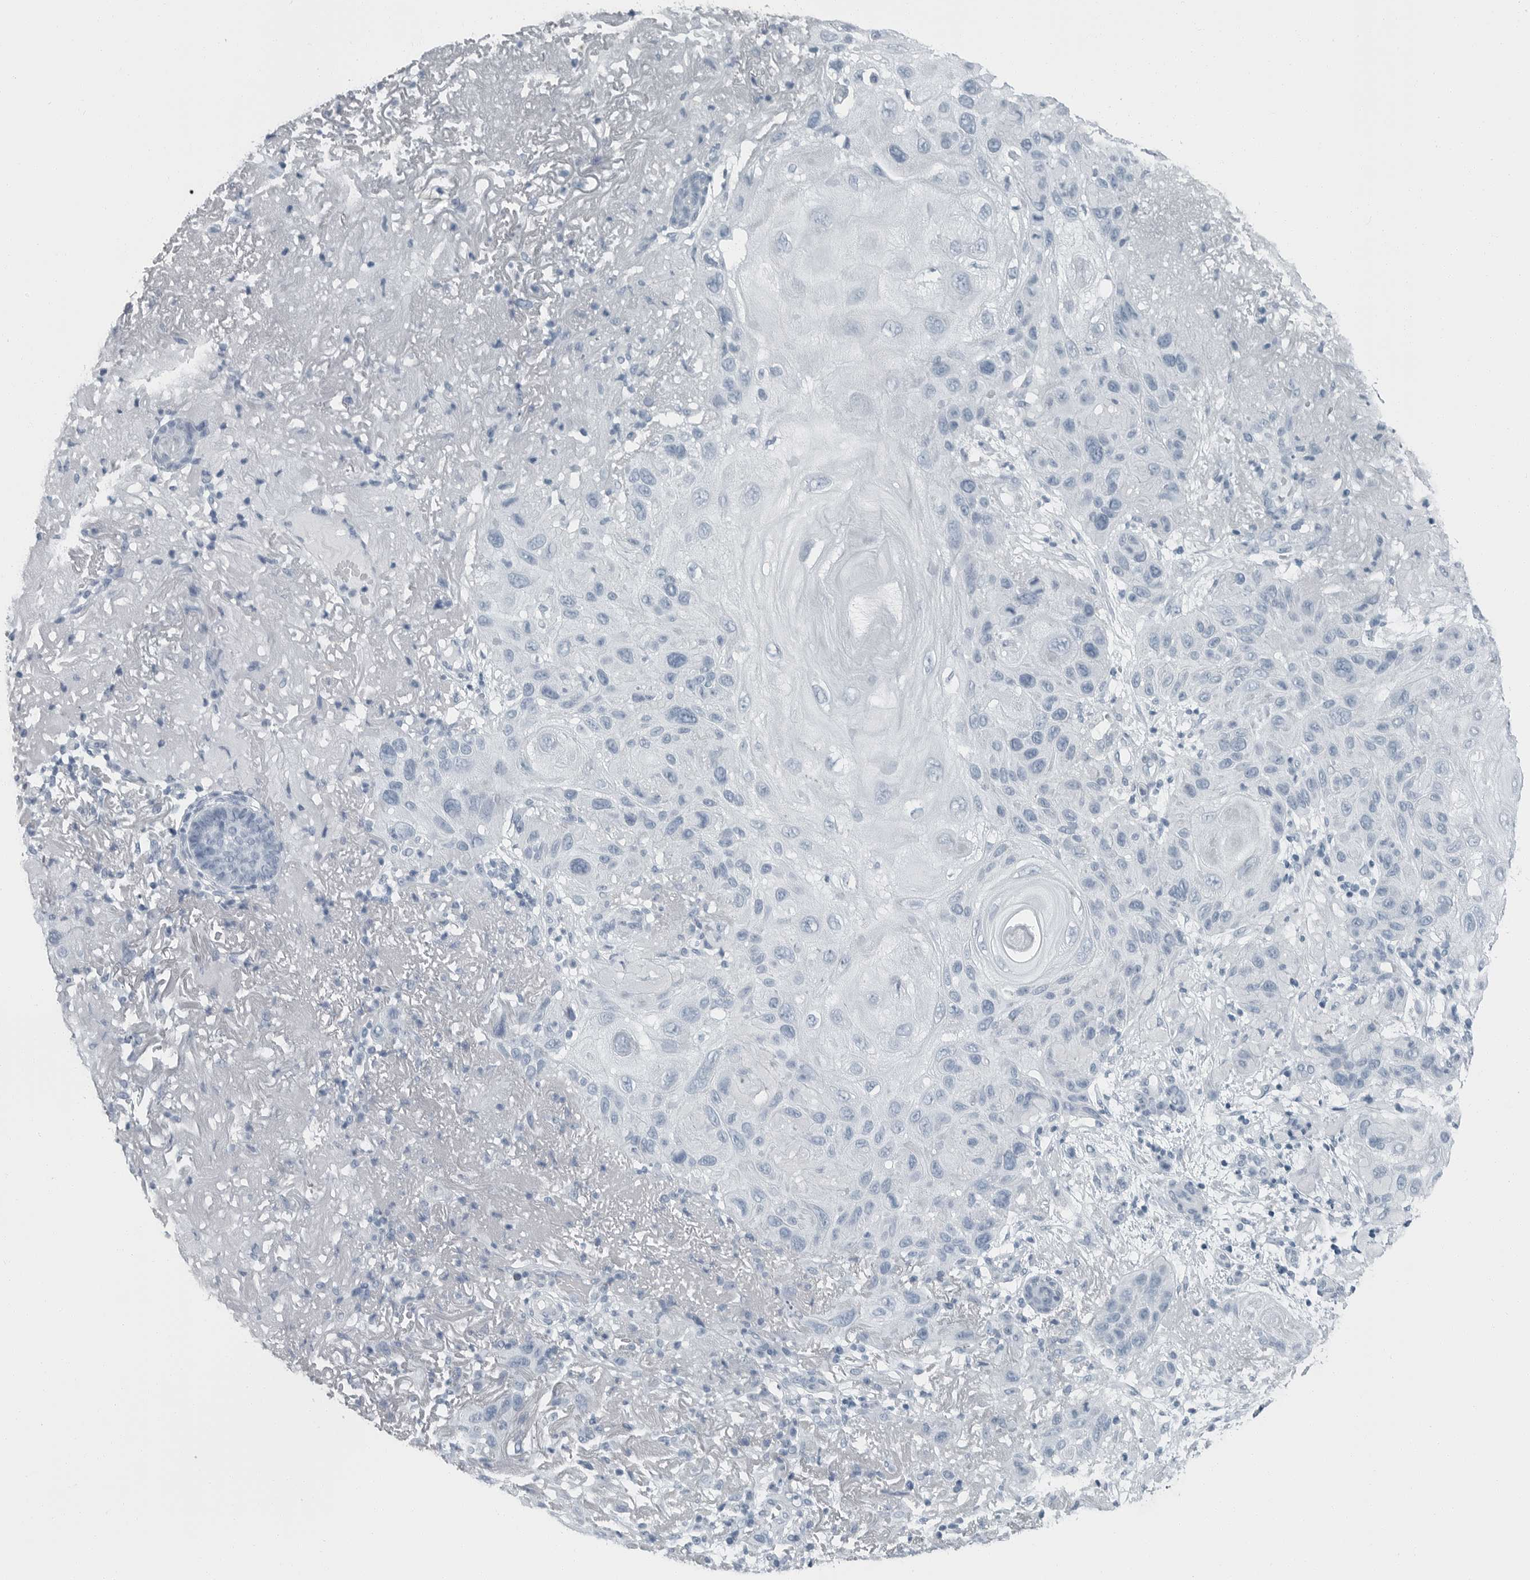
{"staining": {"intensity": "negative", "quantity": "none", "location": "none"}, "tissue": "skin cancer", "cell_type": "Tumor cells", "image_type": "cancer", "snomed": [{"axis": "morphology", "description": "Normal tissue, NOS"}, {"axis": "morphology", "description": "Squamous cell carcinoma, NOS"}, {"axis": "topography", "description": "Skin"}], "caption": "DAB immunohistochemical staining of human skin cancer shows no significant staining in tumor cells.", "gene": "ZPBP2", "patient": {"sex": "female", "age": 96}}